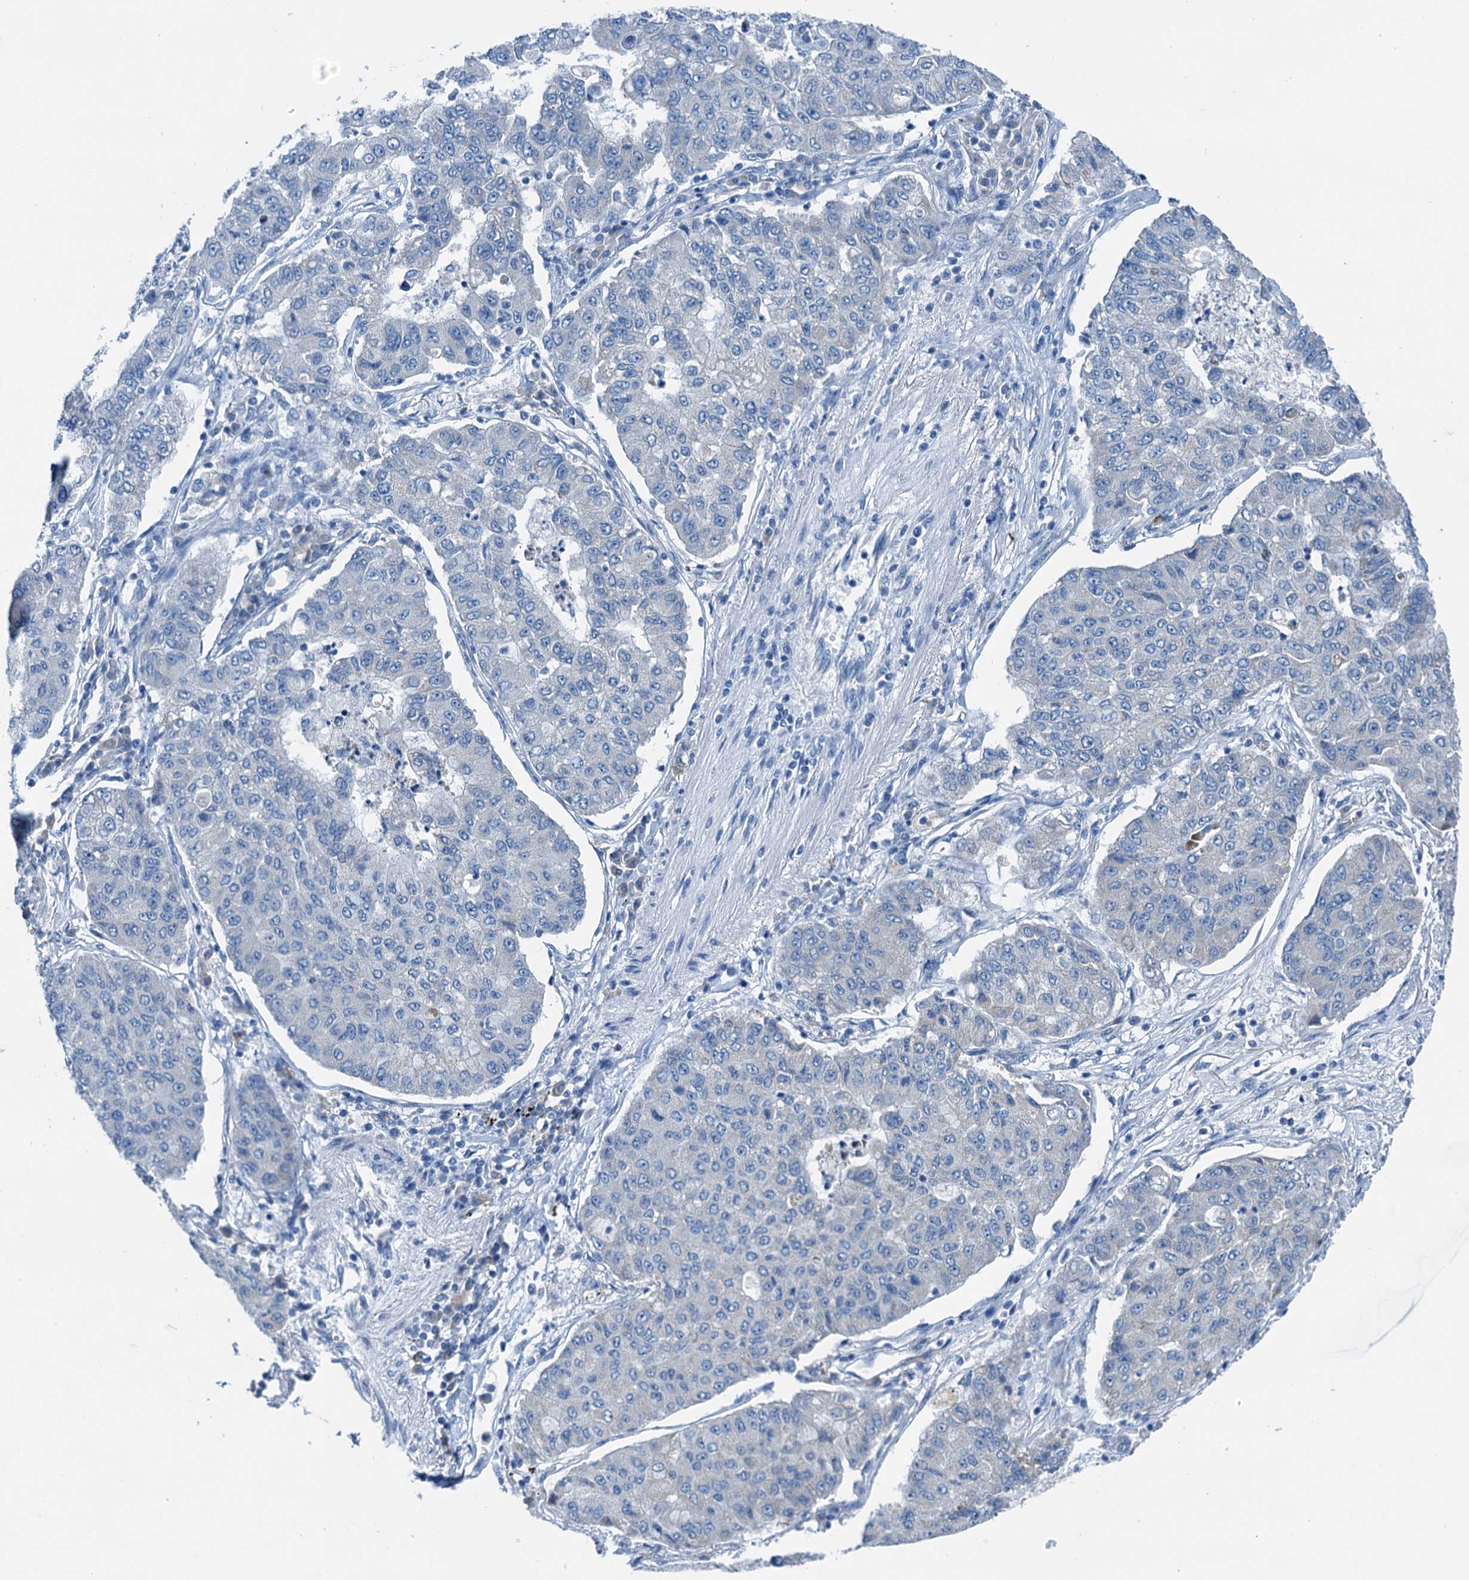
{"staining": {"intensity": "negative", "quantity": "none", "location": "none"}, "tissue": "lung cancer", "cell_type": "Tumor cells", "image_type": "cancer", "snomed": [{"axis": "morphology", "description": "Squamous cell carcinoma, NOS"}, {"axis": "topography", "description": "Lung"}], "caption": "High power microscopy histopathology image of an IHC photomicrograph of squamous cell carcinoma (lung), revealing no significant positivity in tumor cells.", "gene": "ELAC1", "patient": {"sex": "male", "age": 74}}